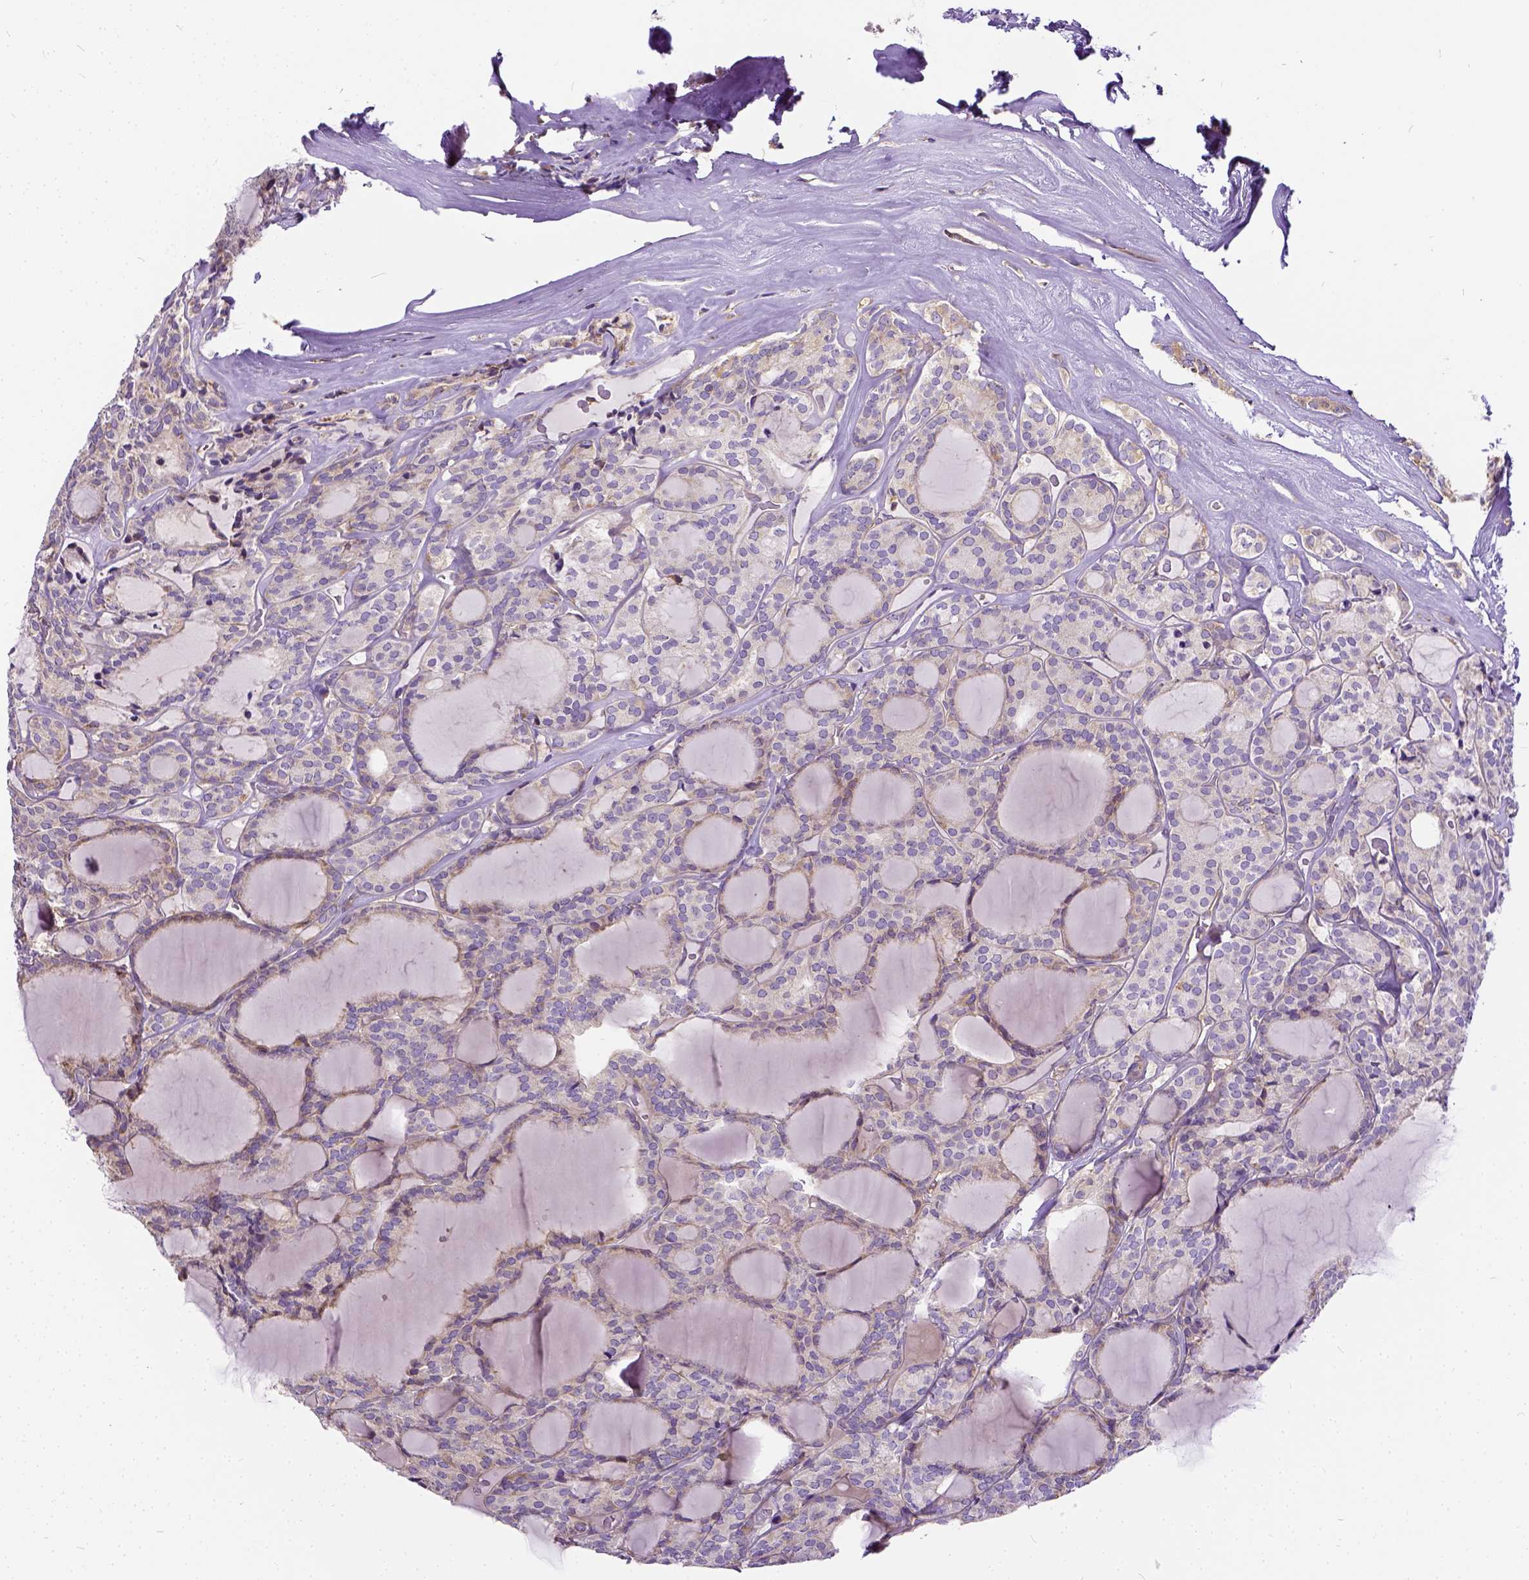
{"staining": {"intensity": "weak", "quantity": "25%-75%", "location": "cytoplasmic/membranous"}, "tissue": "thyroid cancer", "cell_type": "Tumor cells", "image_type": "cancer", "snomed": [{"axis": "morphology", "description": "Follicular adenoma carcinoma, NOS"}, {"axis": "topography", "description": "Thyroid gland"}], "caption": "The photomicrograph reveals a brown stain indicating the presence of a protein in the cytoplasmic/membranous of tumor cells in thyroid follicular adenoma carcinoma.", "gene": "CADM4", "patient": {"sex": "male", "age": 74}}